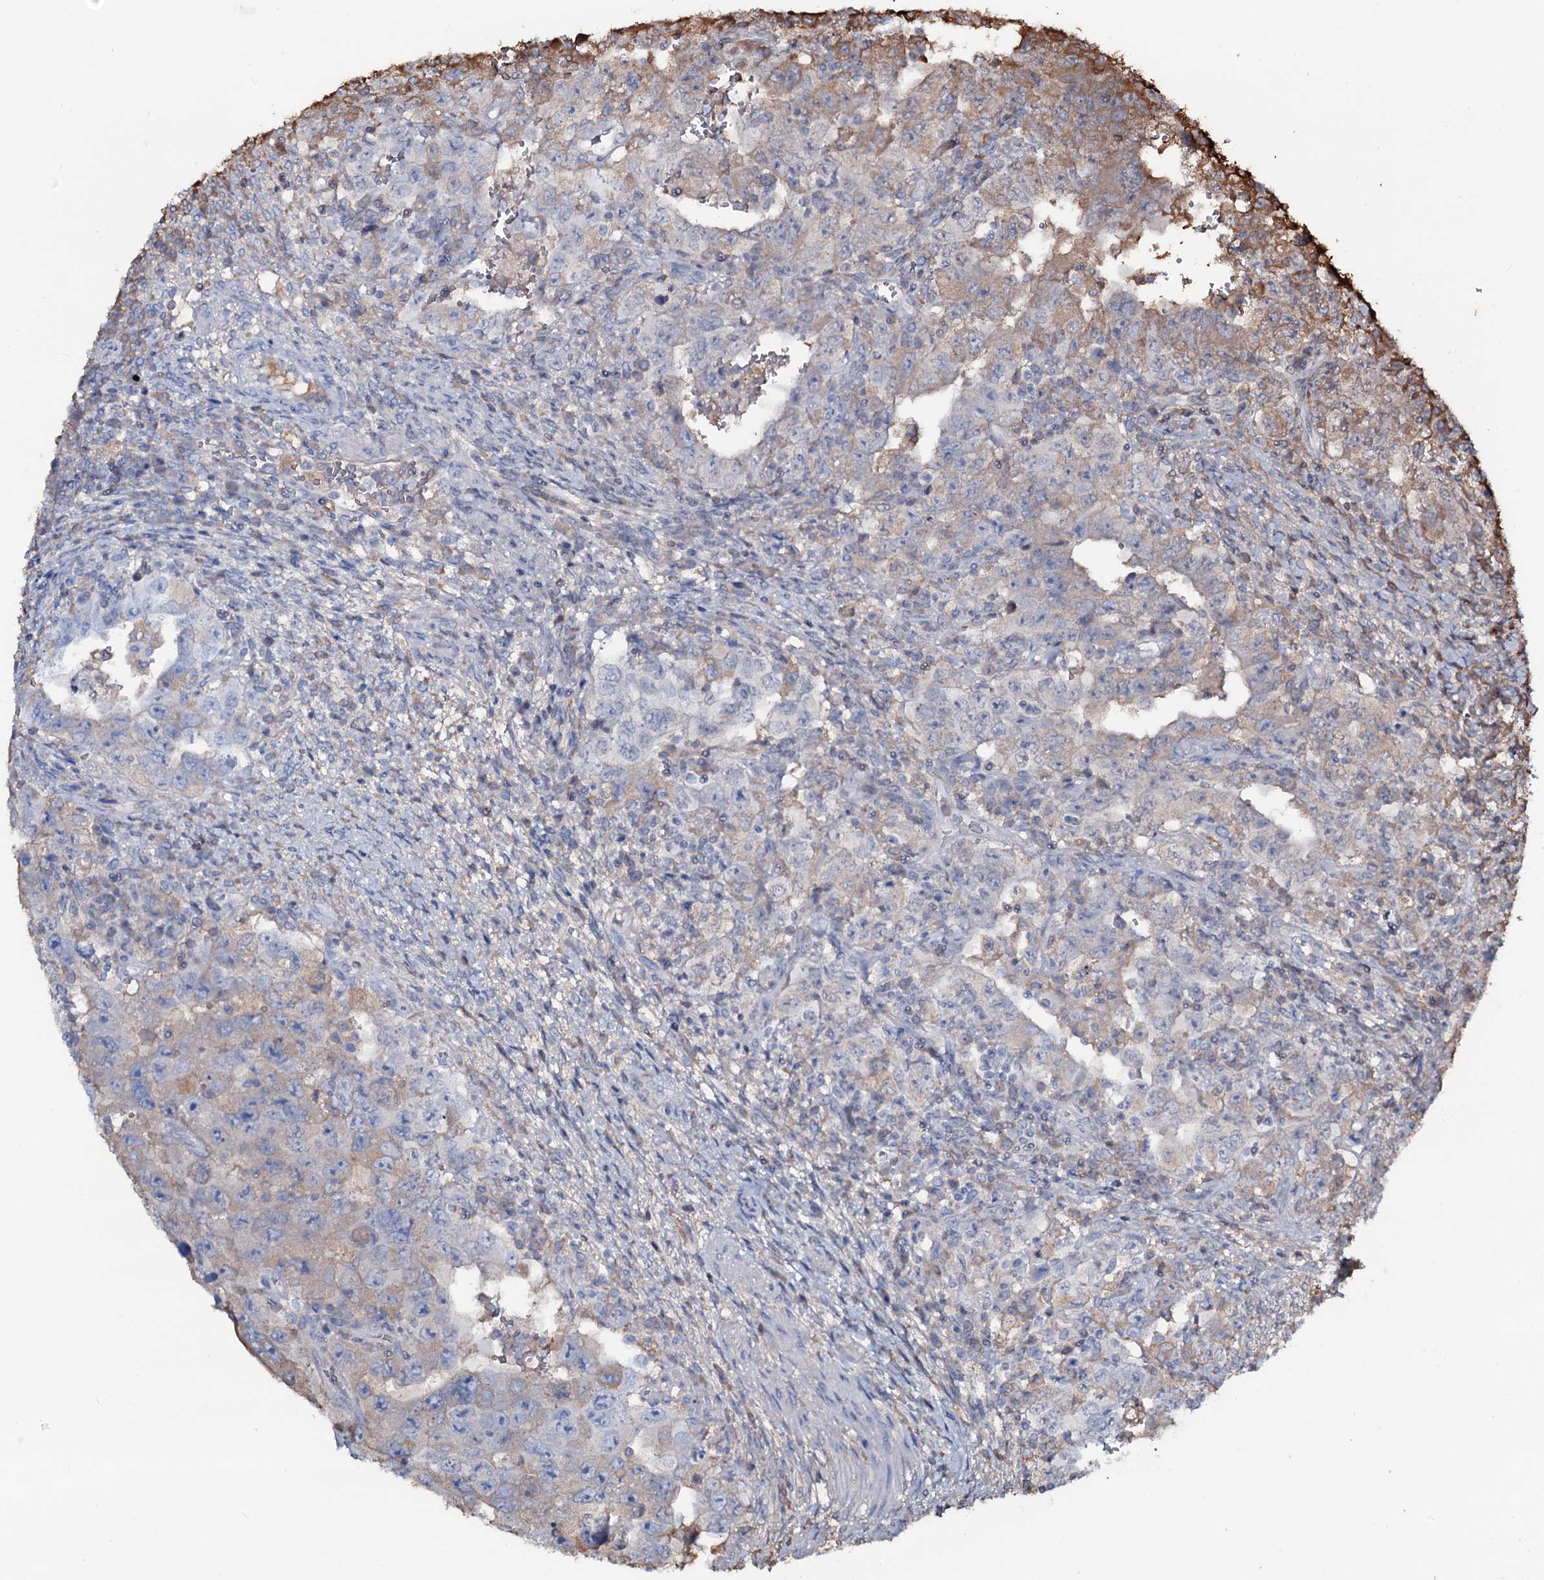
{"staining": {"intensity": "moderate", "quantity": "<25%", "location": "cytoplasmic/membranous"}, "tissue": "testis cancer", "cell_type": "Tumor cells", "image_type": "cancer", "snomed": [{"axis": "morphology", "description": "Carcinoma, Embryonal, NOS"}, {"axis": "topography", "description": "Testis"}], "caption": "The image exhibits immunohistochemical staining of testis embryonal carcinoma. There is moderate cytoplasmic/membranous expression is present in approximately <25% of tumor cells.", "gene": "EDN1", "patient": {"sex": "male", "age": 26}}